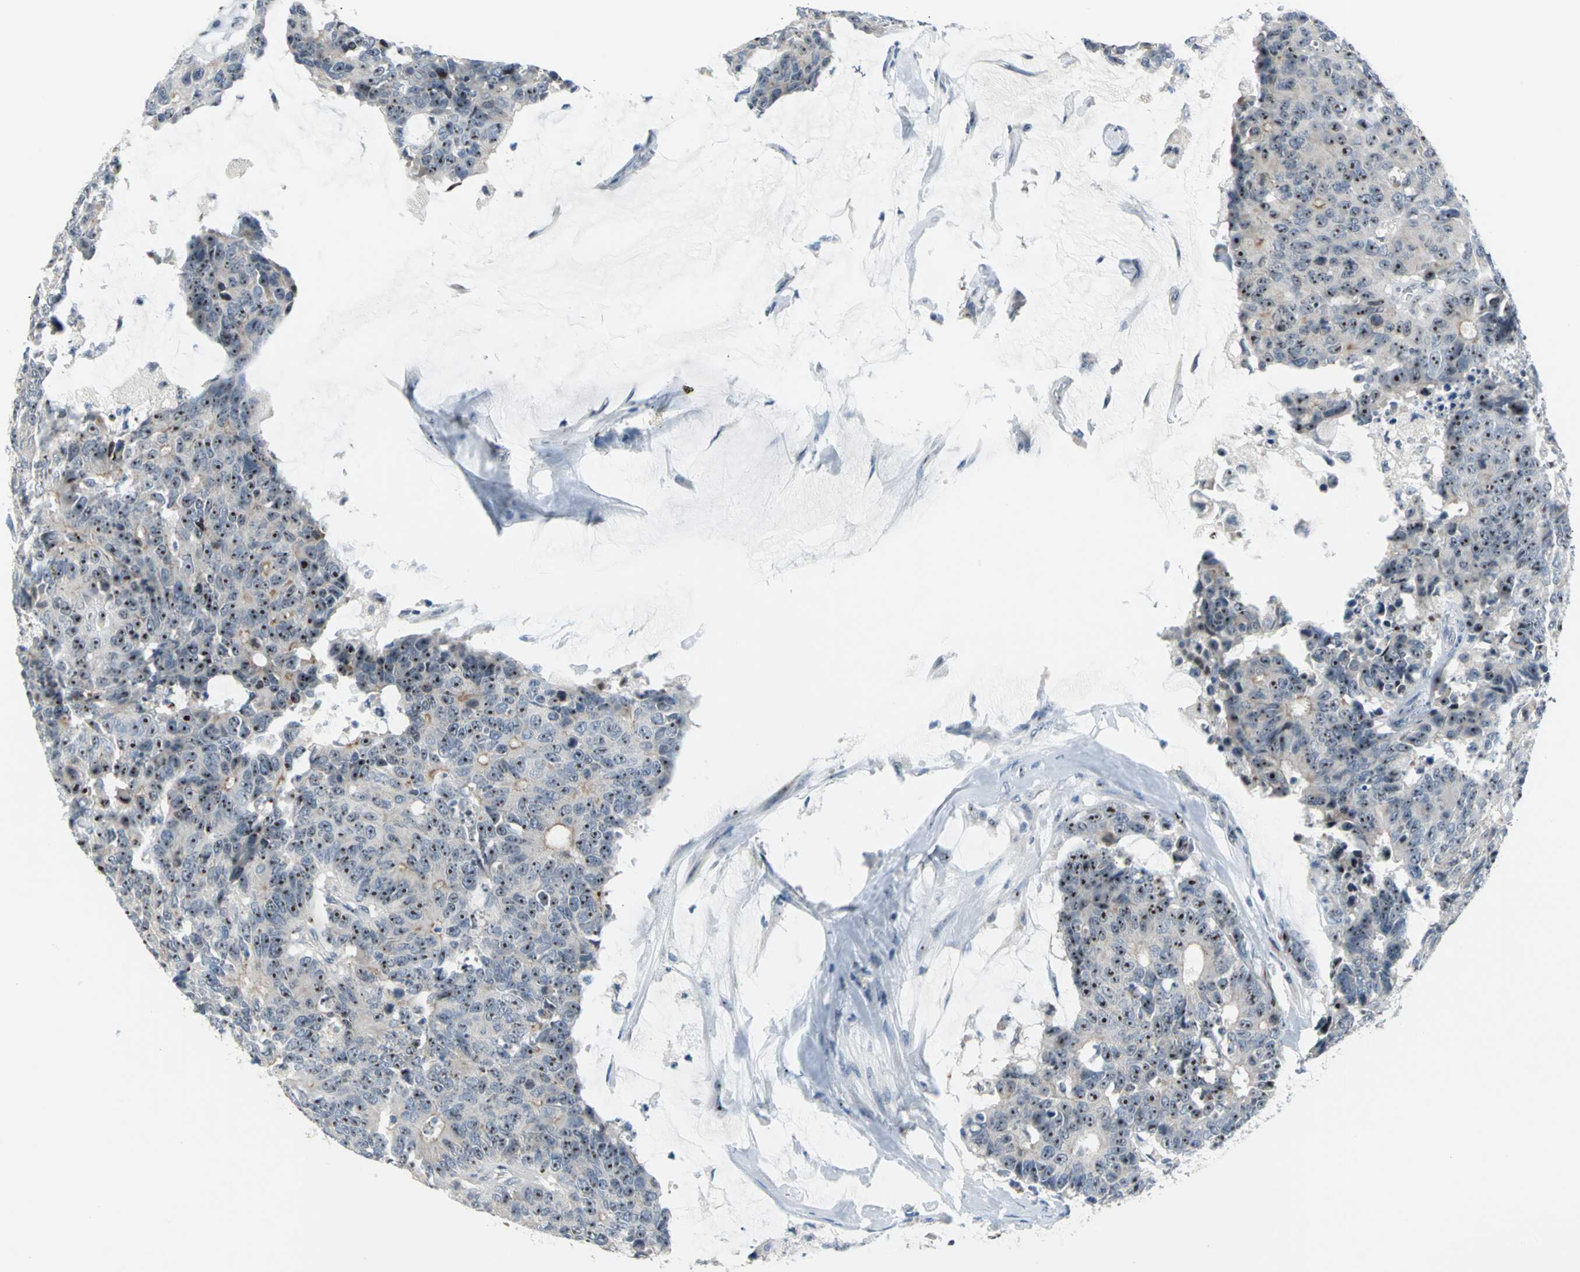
{"staining": {"intensity": "strong", "quantity": ">75%", "location": "nuclear"}, "tissue": "colorectal cancer", "cell_type": "Tumor cells", "image_type": "cancer", "snomed": [{"axis": "morphology", "description": "Adenocarcinoma, NOS"}, {"axis": "topography", "description": "Colon"}], "caption": "Immunohistochemical staining of human colorectal cancer (adenocarcinoma) demonstrates strong nuclear protein positivity in about >75% of tumor cells. The staining is performed using DAB (3,3'-diaminobenzidine) brown chromogen to label protein expression. The nuclei are counter-stained blue using hematoxylin.", "gene": "MYBBP1A", "patient": {"sex": "female", "age": 86}}